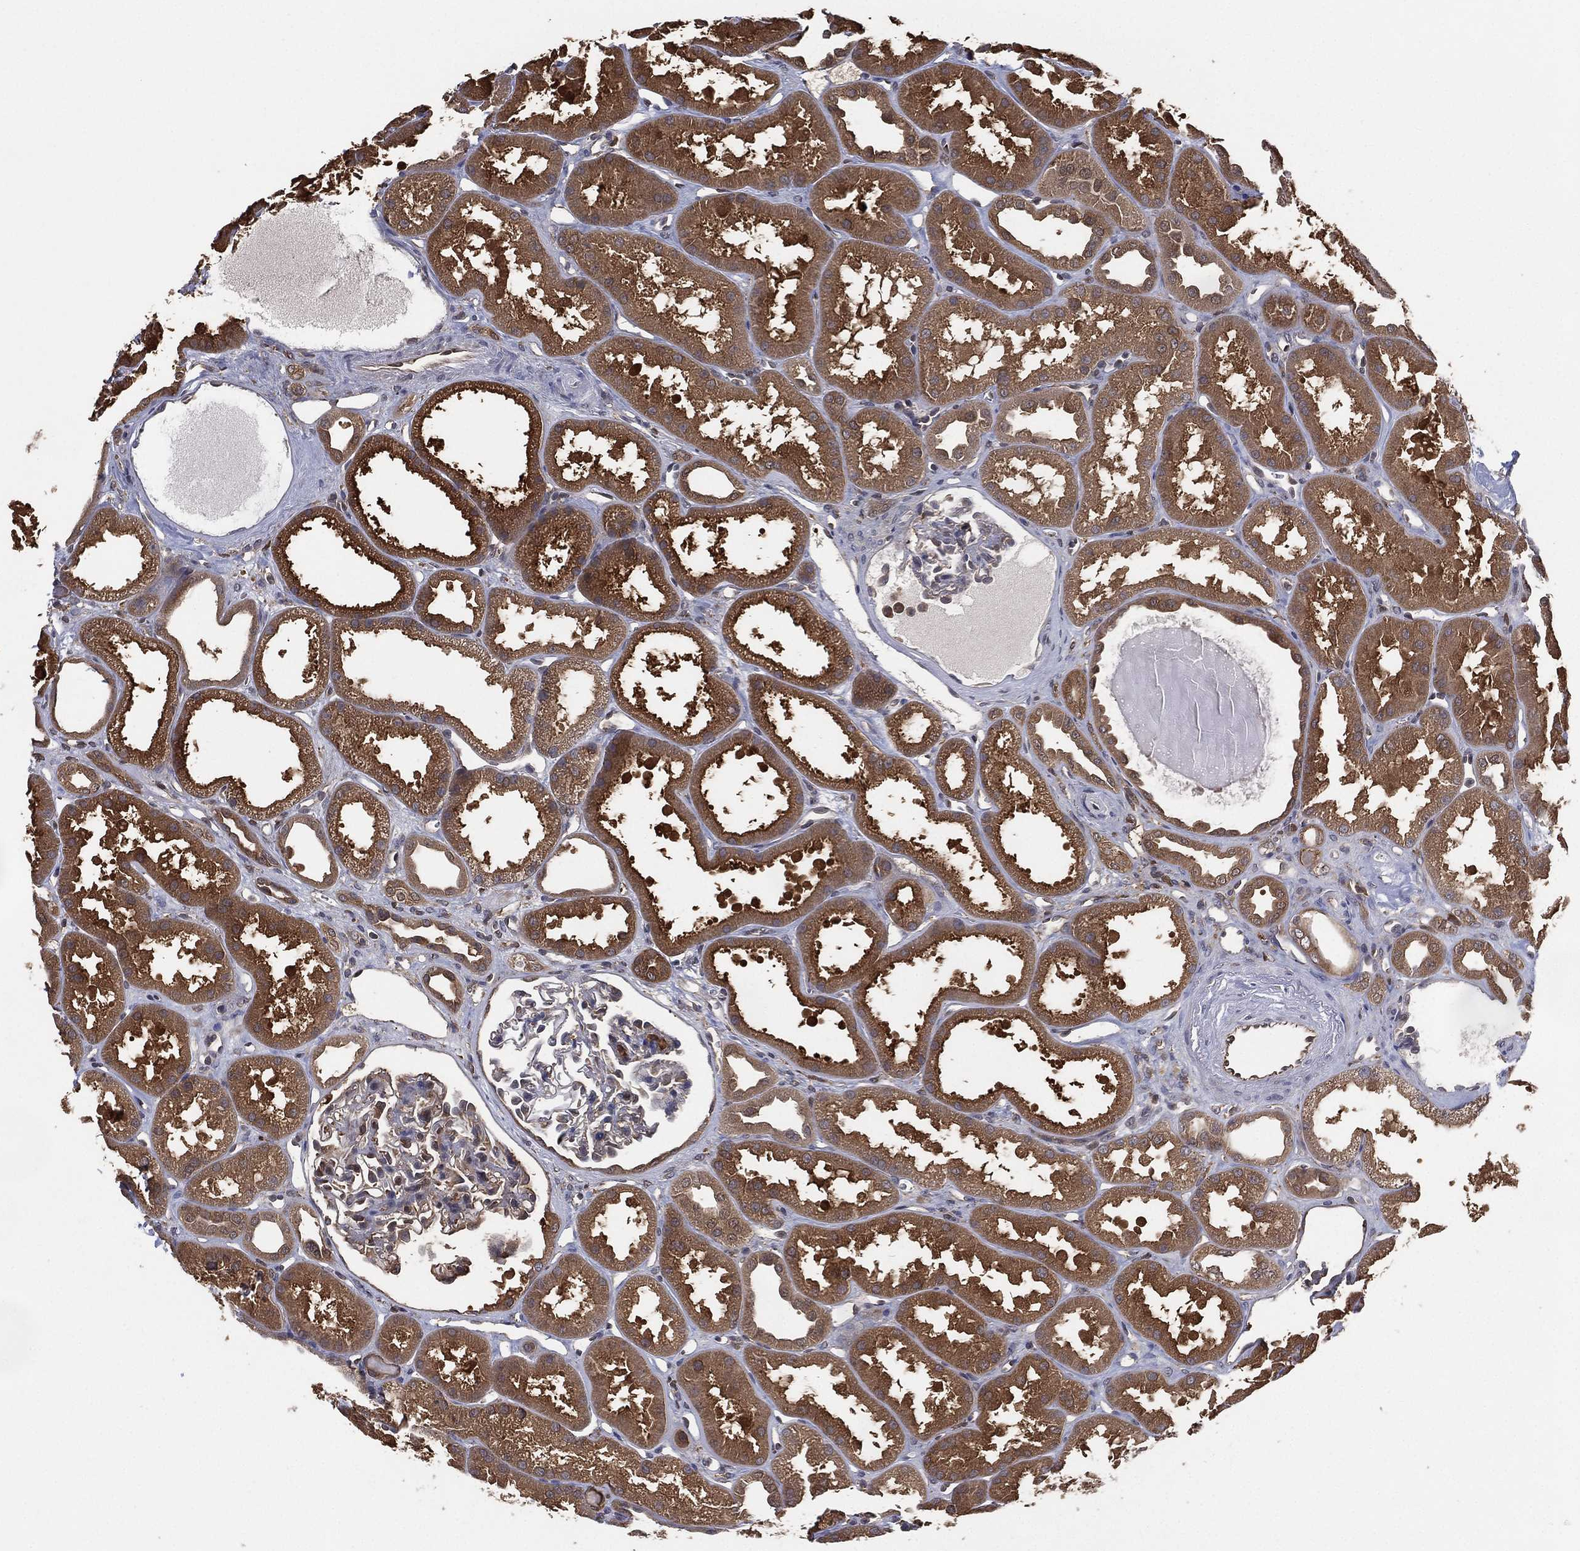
{"staining": {"intensity": "weak", "quantity": "<25%", "location": "cytoplasmic/membranous"}, "tissue": "kidney", "cell_type": "Cells in glomeruli", "image_type": "normal", "snomed": [{"axis": "morphology", "description": "Normal tissue, NOS"}, {"axis": "topography", "description": "Kidney"}], "caption": "Benign kidney was stained to show a protein in brown. There is no significant positivity in cells in glomeruli. (DAB immunohistochemistry (IHC), high magnification).", "gene": "PSMG4", "patient": {"sex": "male", "age": 61}}